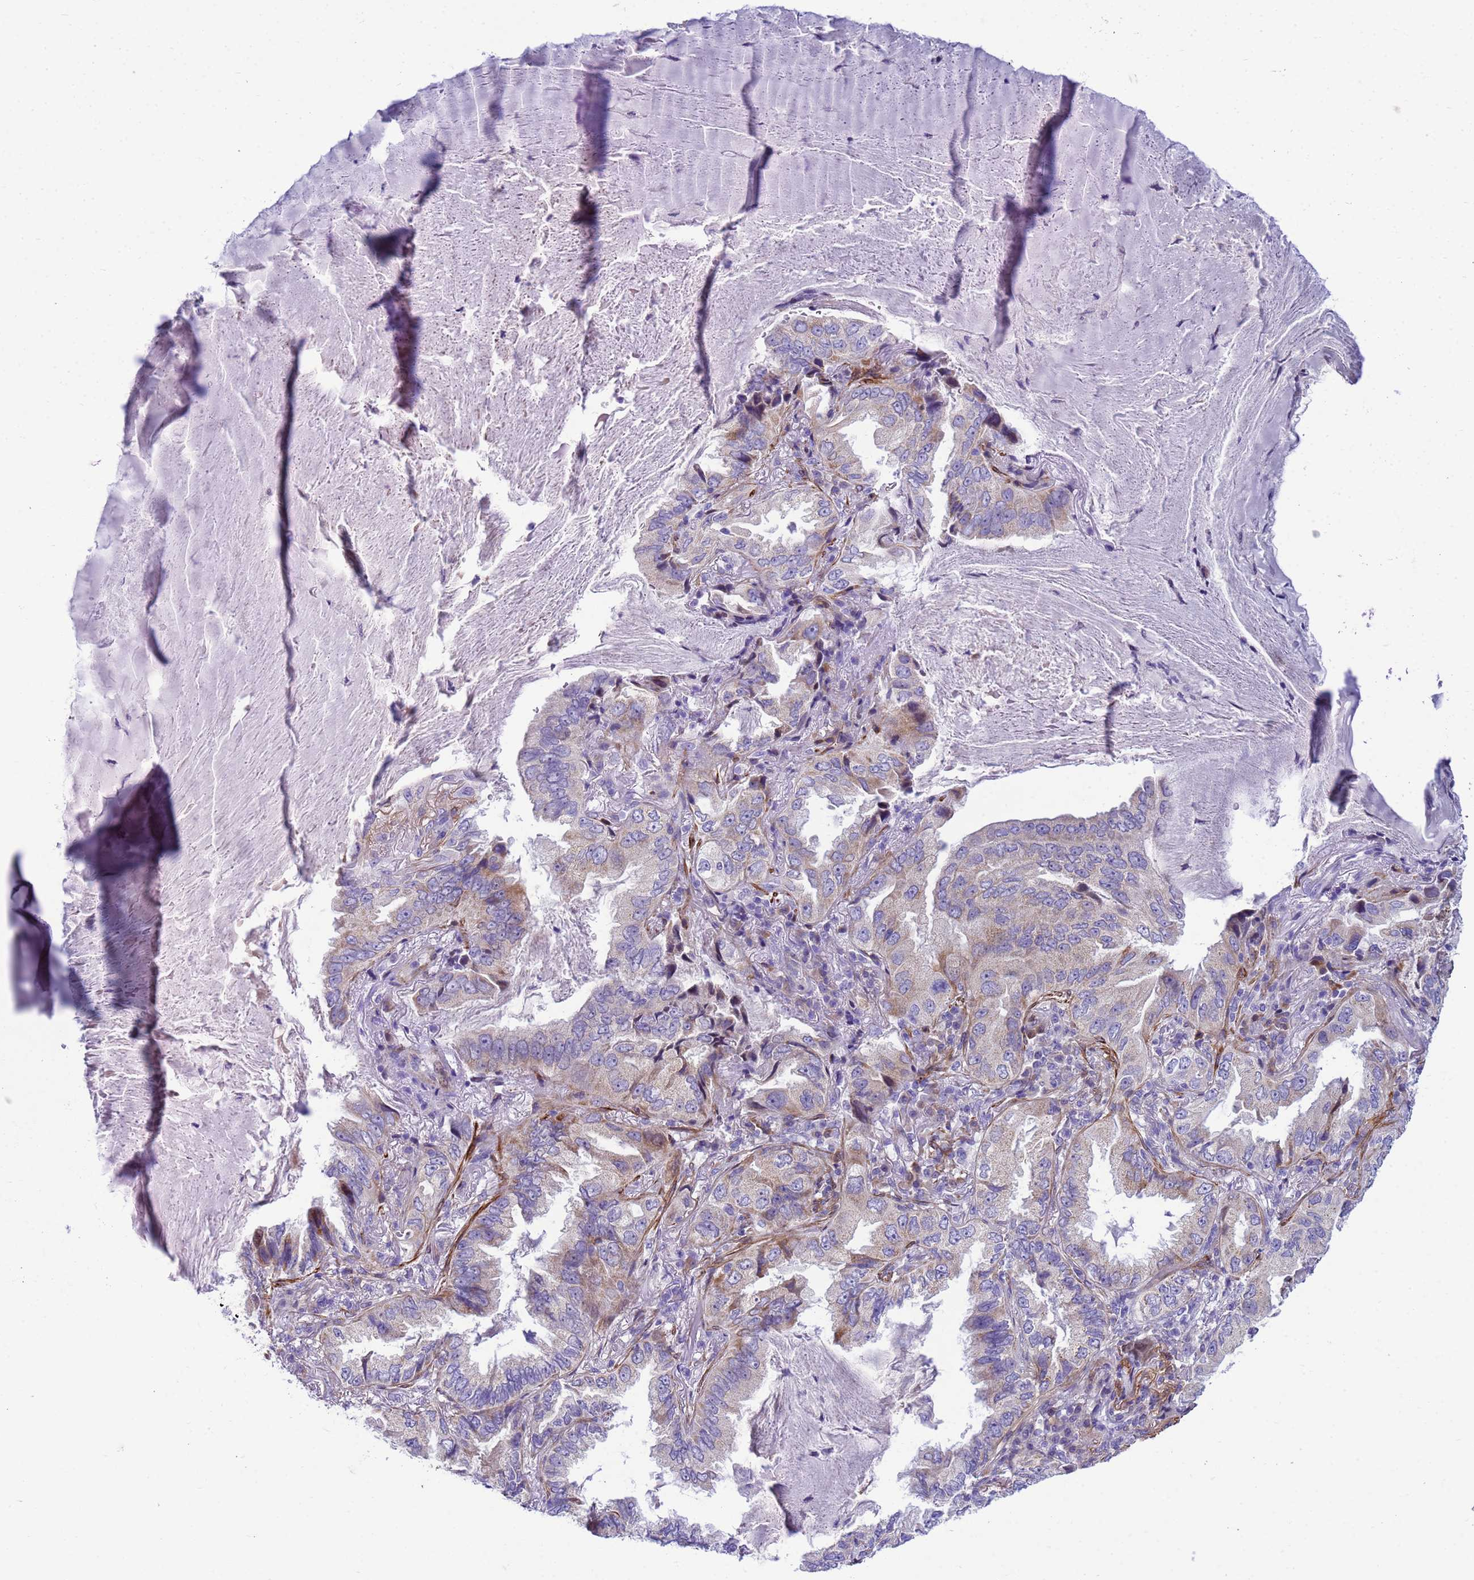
{"staining": {"intensity": "weak", "quantity": "<25%", "location": "cytoplasmic/membranous"}, "tissue": "lung cancer", "cell_type": "Tumor cells", "image_type": "cancer", "snomed": [{"axis": "morphology", "description": "Adenocarcinoma, NOS"}, {"axis": "topography", "description": "Lung"}], "caption": "The photomicrograph reveals no staining of tumor cells in lung cancer.", "gene": "P2RX7", "patient": {"sex": "female", "age": 69}}